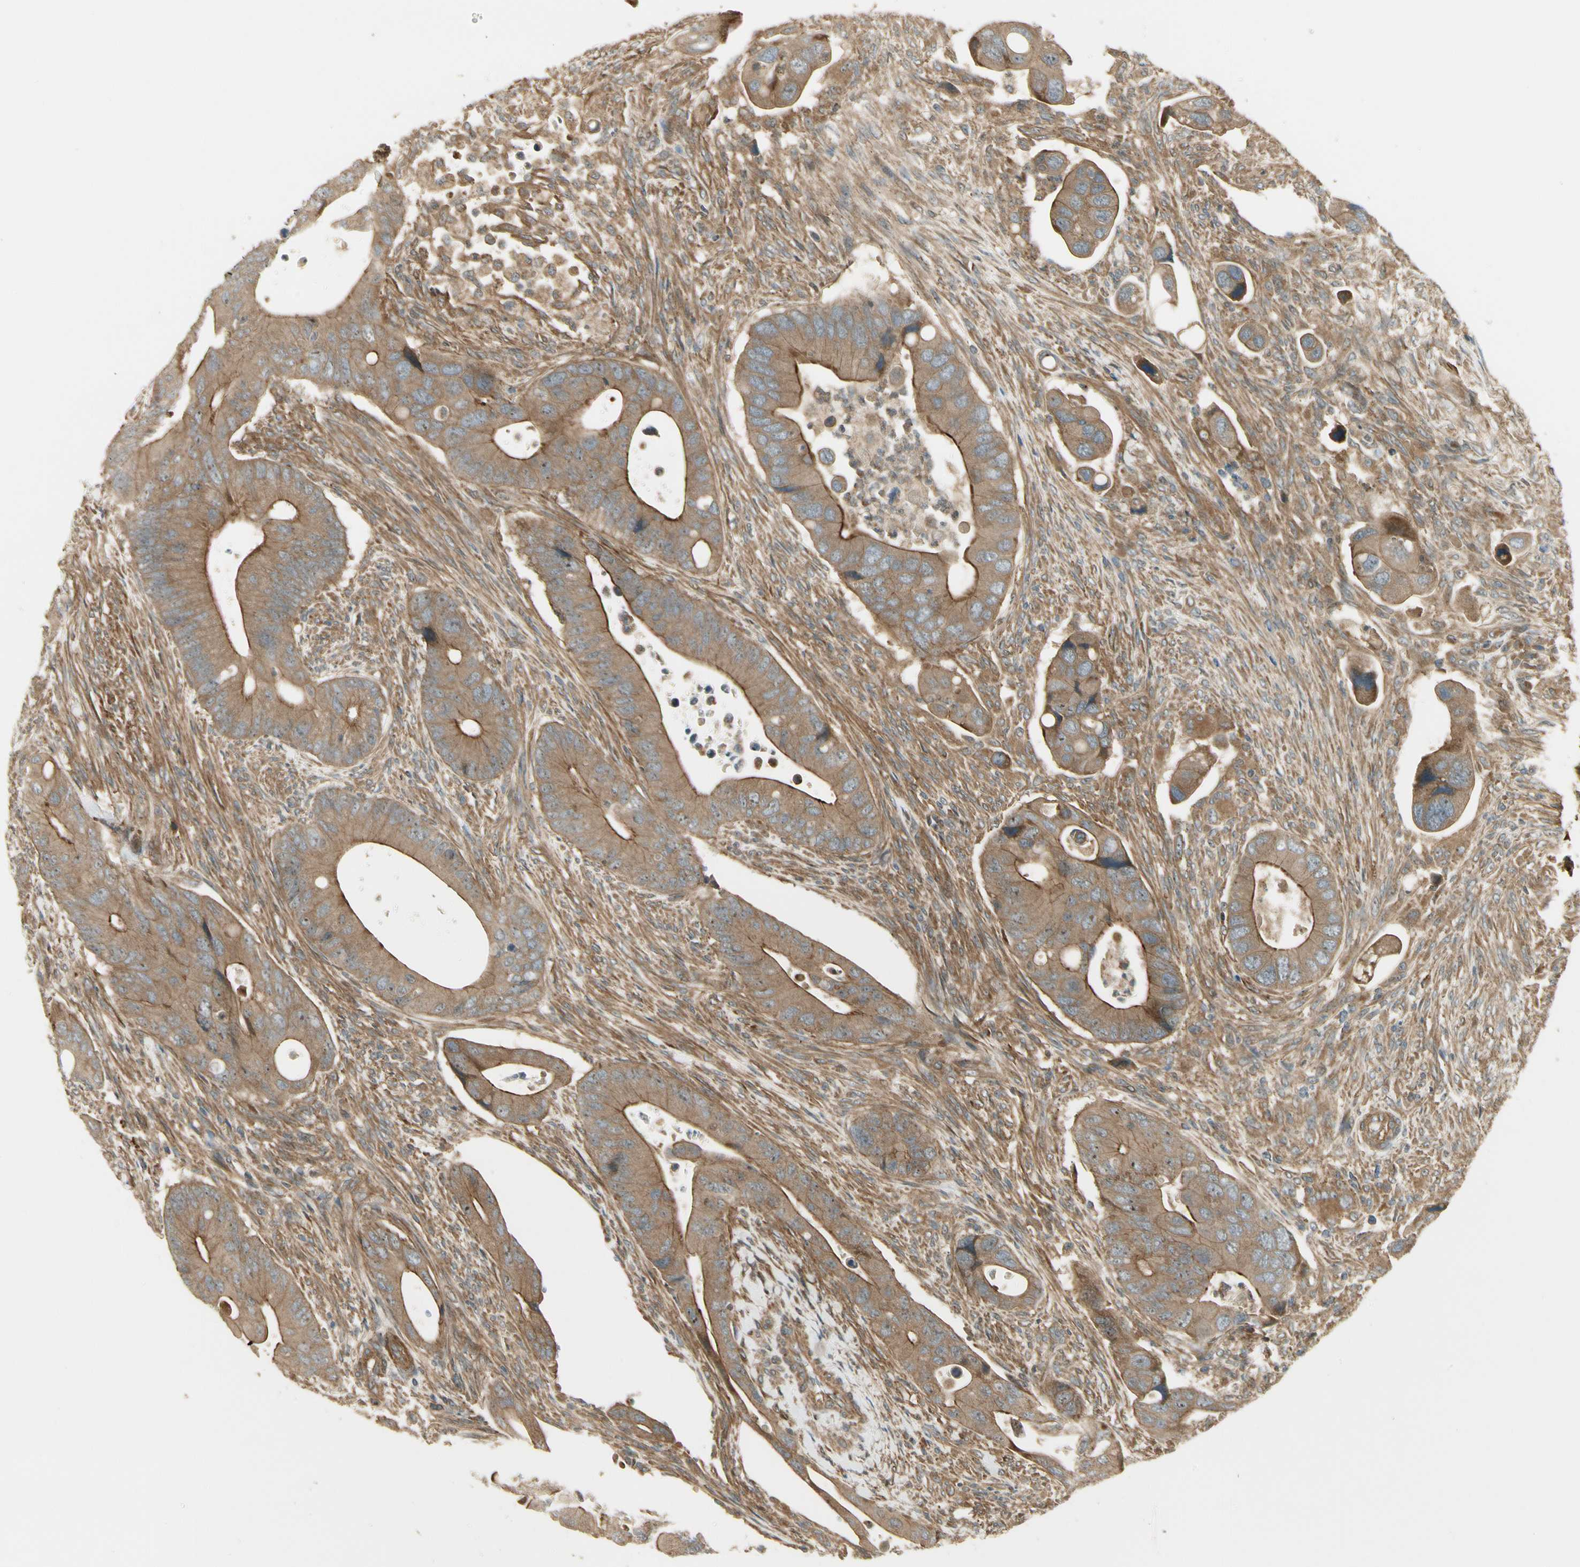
{"staining": {"intensity": "strong", "quantity": ">75%", "location": "cytoplasmic/membranous"}, "tissue": "colorectal cancer", "cell_type": "Tumor cells", "image_type": "cancer", "snomed": [{"axis": "morphology", "description": "Adenocarcinoma, NOS"}, {"axis": "topography", "description": "Rectum"}], "caption": "The micrograph reveals a brown stain indicating the presence of a protein in the cytoplasmic/membranous of tumor cells in colorectal cancer. Using DAB (3,3'-diaminobenzidine) (brown) and hematoxylin (blue) stains, captured at high magnification using brightfield microscopy.", "gene": "FKBP15", "patient": {"sex": "female", "age": 57}}